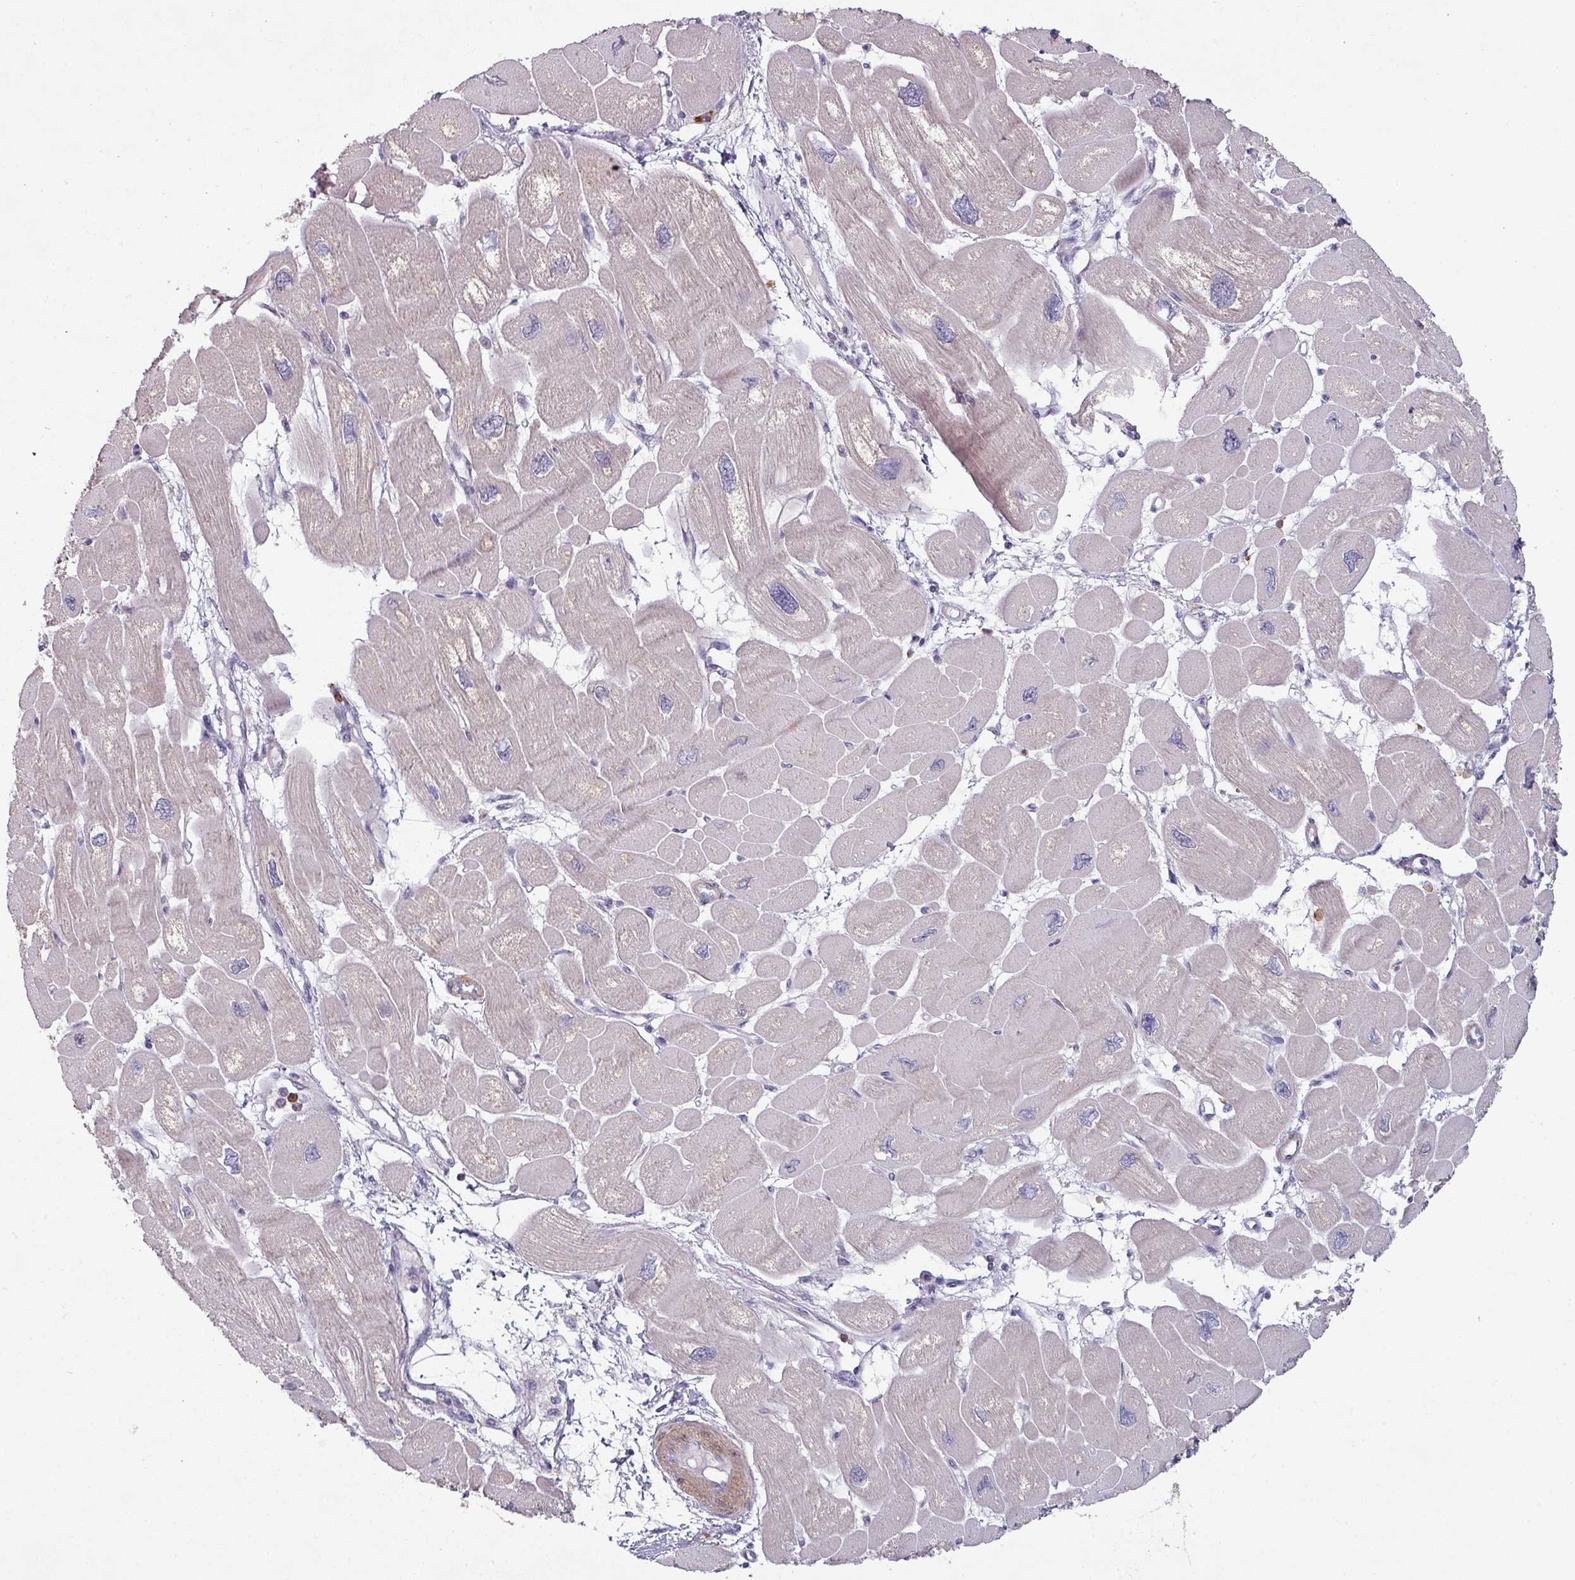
{"staining": {"intensity": "negative", "quantity": "none", "location": "none"}, "tissue": "heart muscle", "cell_type": "Cardiomyocytes", "image_type": "normal", "snomed": [{"axis": "morphology", "description": "Normal tissue, NOS"}, {"axis": "topography", "description": "Heart"}], "caption": "DAB (3,3'-diaminobenzidine) immunohistochemical staining of normal human heart muscle reveals no significant staining in cardiomyocytes. Nuclei are stained in blue.", "gene": "MAGEC3", "patient": {"sex": "male", "age": 42}}